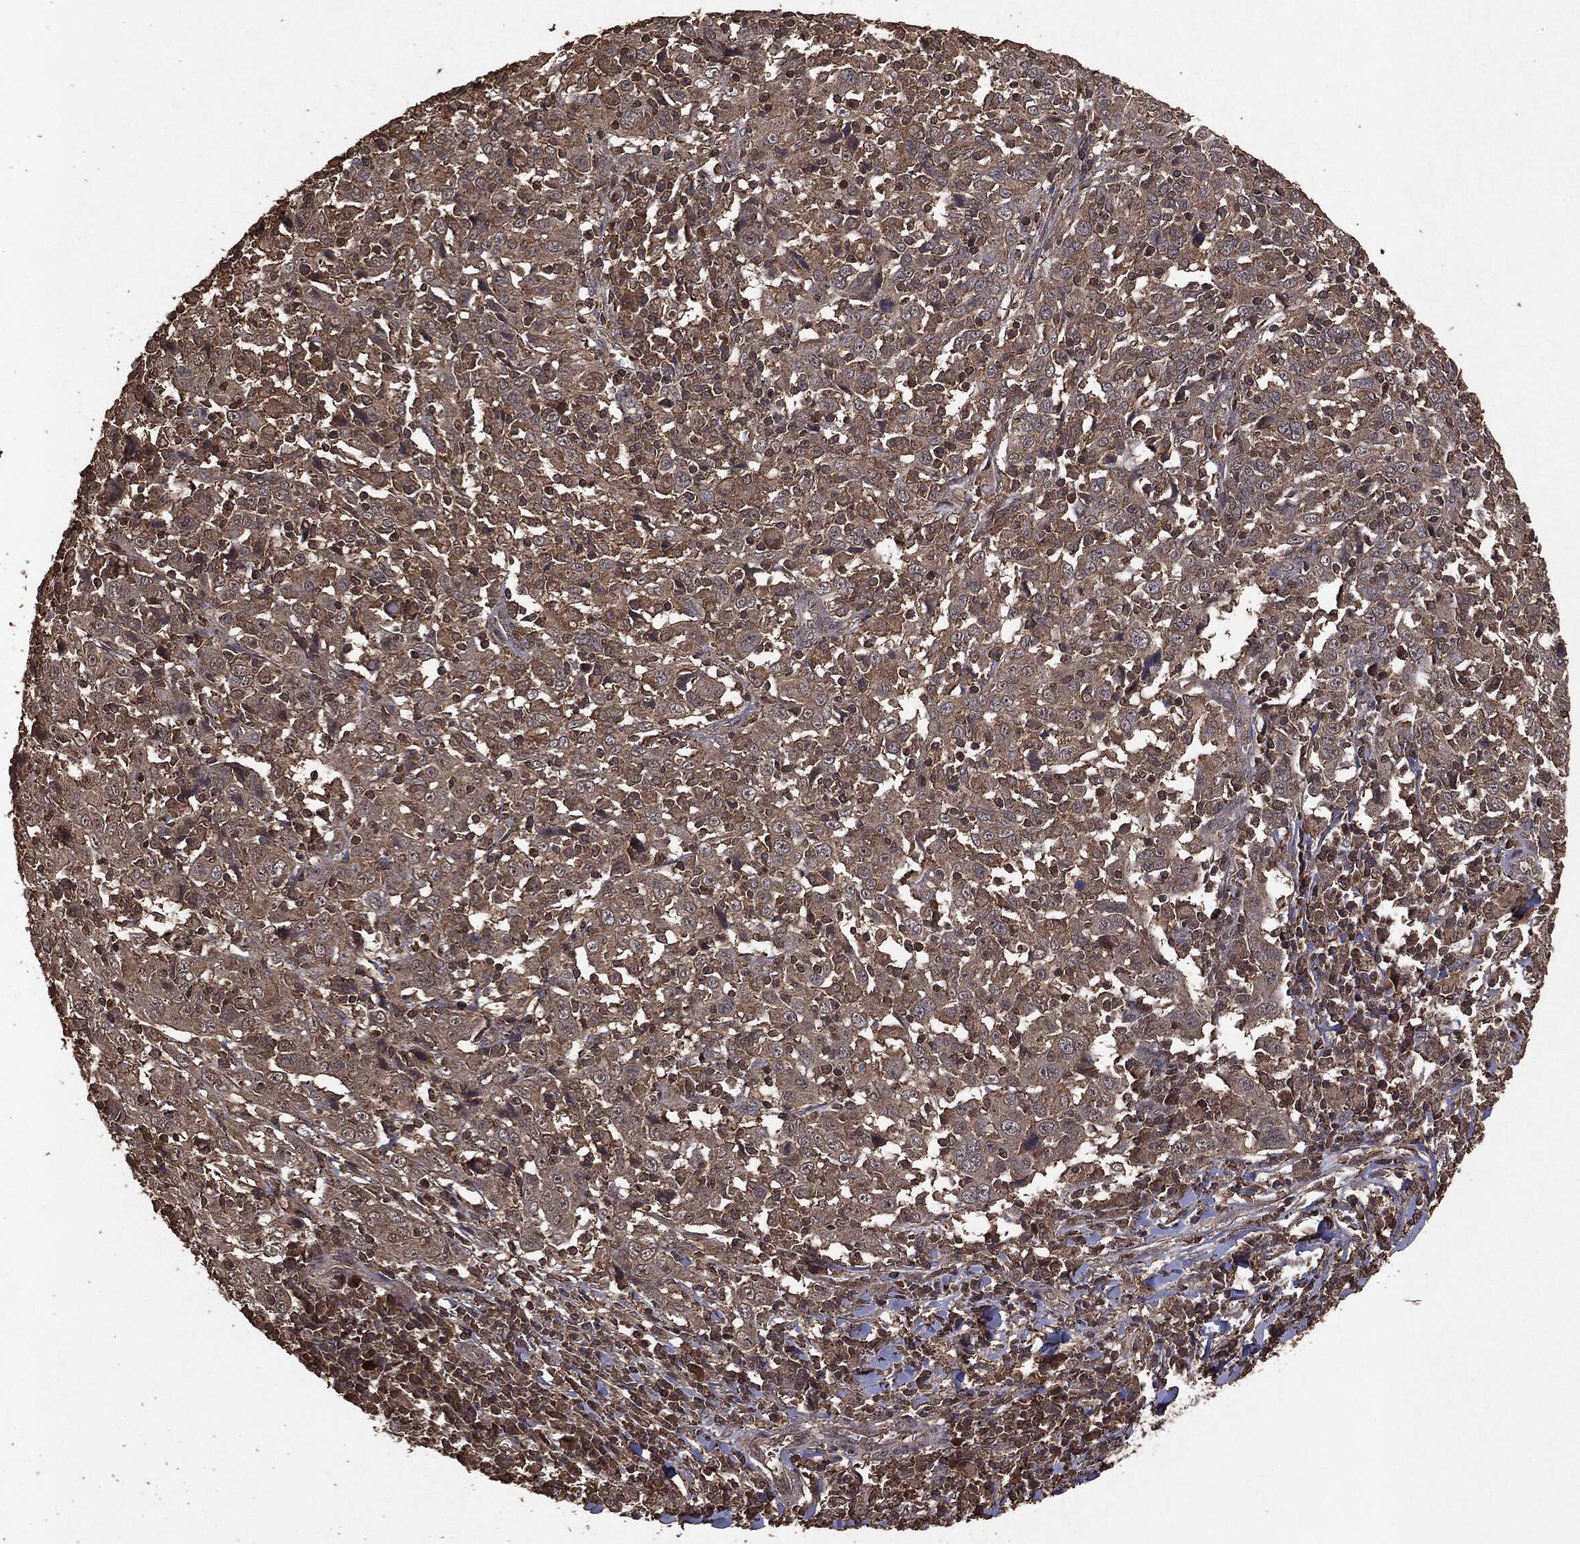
{"staining": {"intensity": "weak", "quantity": "25%-75%", "location": "cytoplasmic/membranous"}, "tissue": "cervical cancer", "cell_type": "Tumor cells", "image_type": "cancer", "snomed": [{"axis": "morphology", "description": "Squamous cell carcinoma, NOS"}, {"axis": "topography", "description": "Cervix"}], "caption": "A brown stain shows weak cytoplasmic/membranous positivity of a protein in human cervical squamous cell carcinoma tumor cells.", "gene": "NME1", "patient": {"sex": "female", "age": 46}}